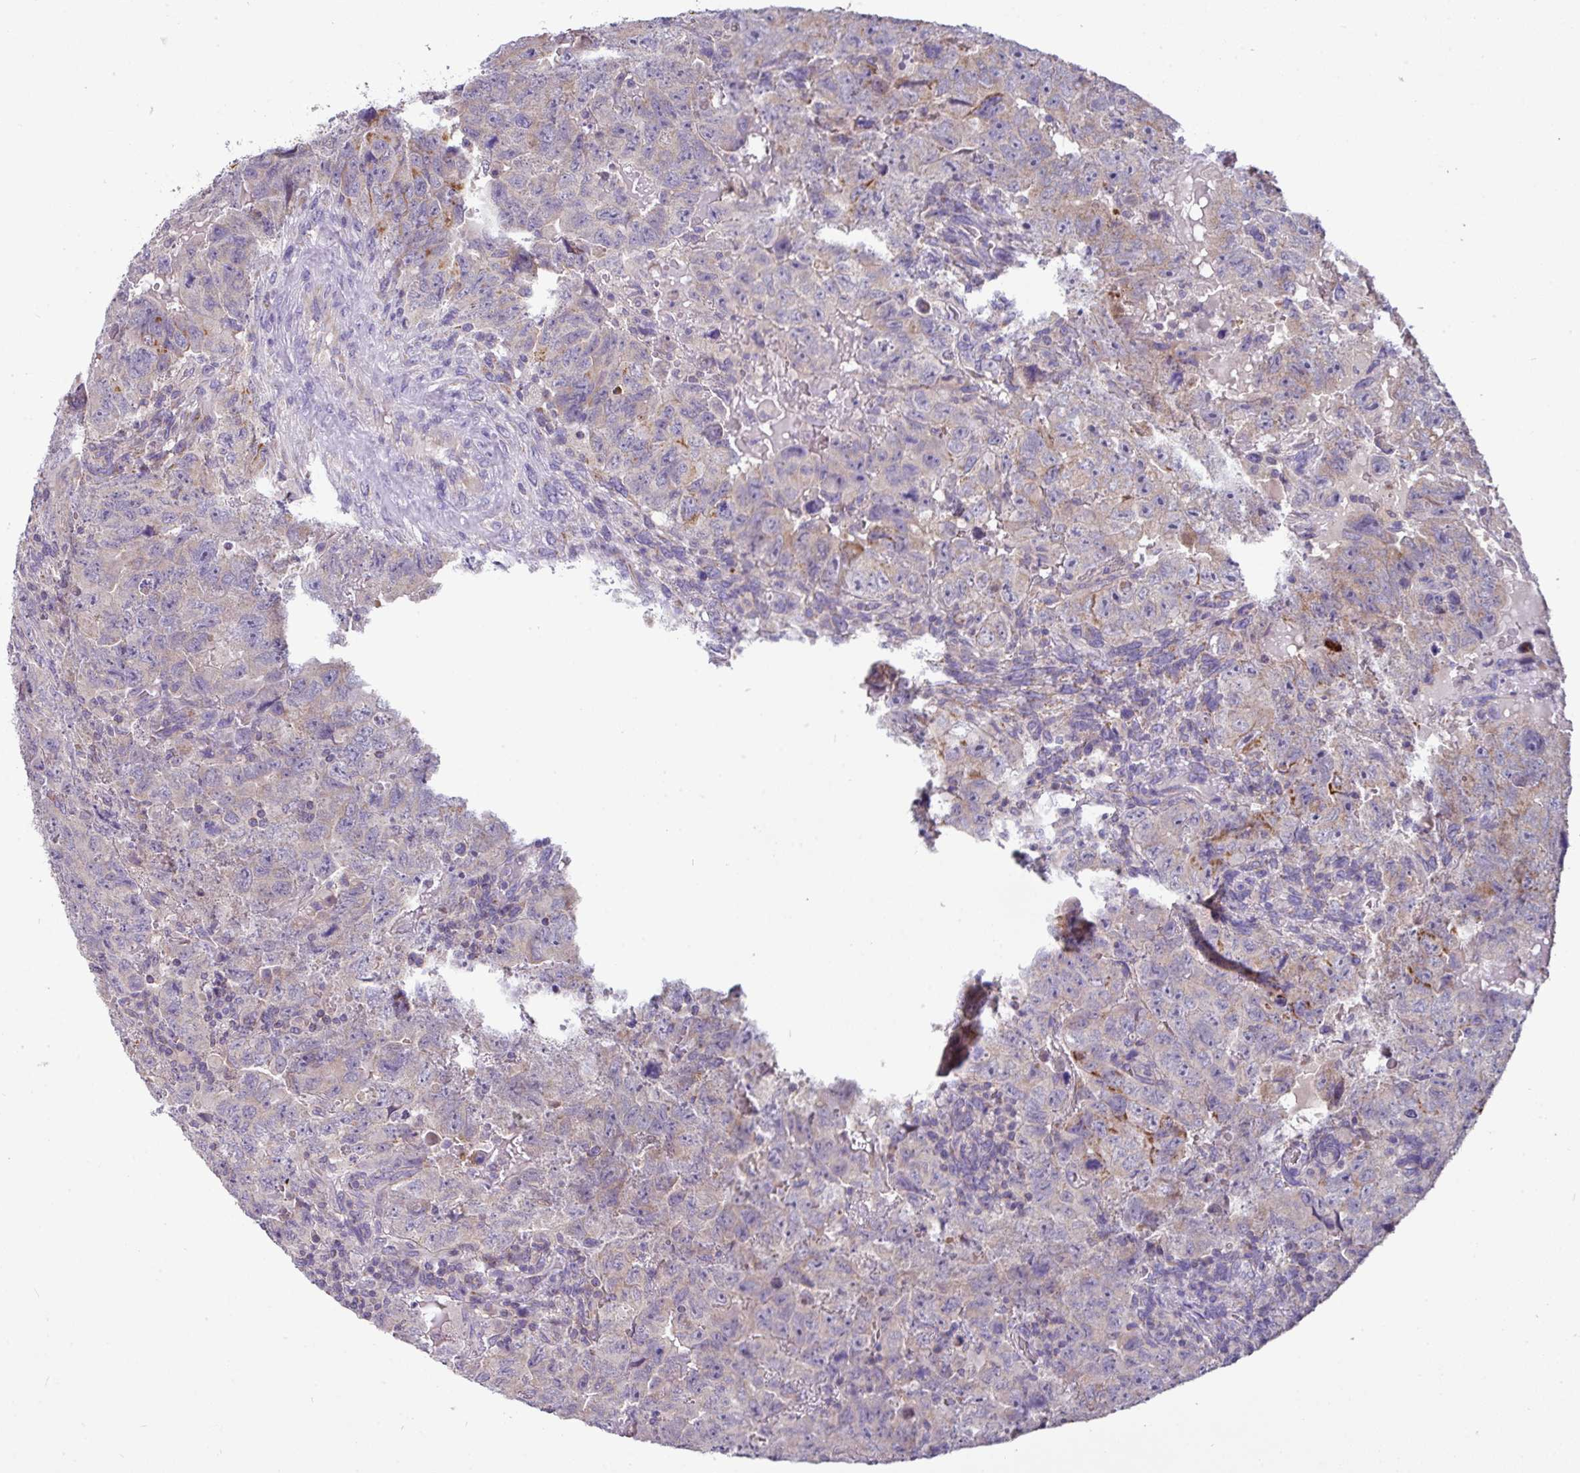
{"staining": {"intensity": "moderate", "quantity": "<25%", "location": "cytoplasmic/membranous"}, "tissue": "testis cancer", "cell_type": "Tumor cells", "image_type": "cancer", "snomed": [{"axis": "morphology", "description": "Carcinoma, Embryonal, NOS"}, {"axis": "topography", "description": "Testis"}], "caption": "Immunohistochemistry of human testis cancer (embryonal carcinoma) exhibits low levels of moderate cytoplasmic/membranous expression in about <25% of tumor cells.", "gene": "TRAPPC1", "patient": {"sex": "male", "age": 24}}